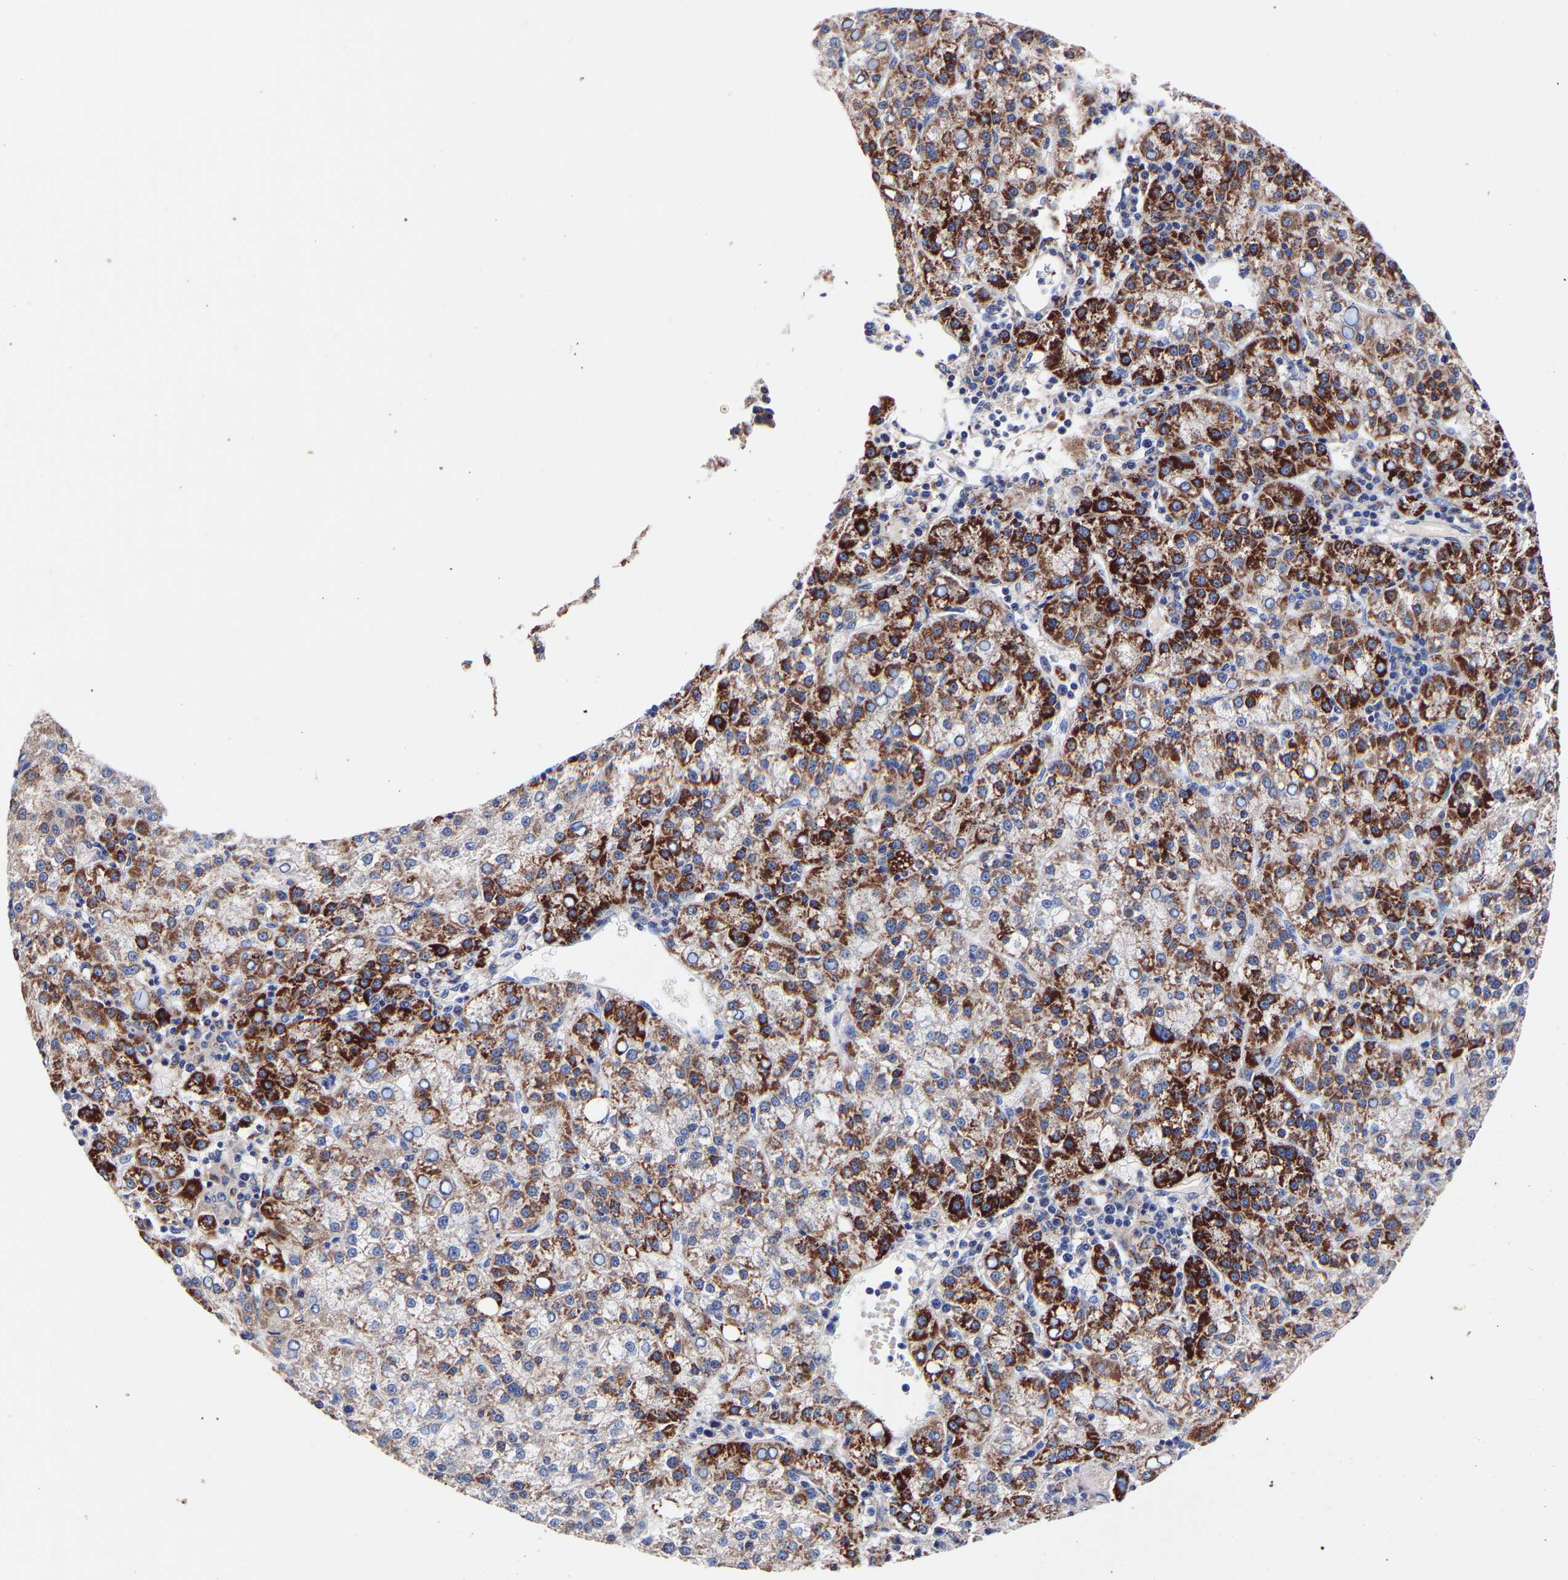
{"staining": {"intensity": "strong", "quantity": ">75%", "location": "cytoplasmic/membranous"}, "tissue": "liver cancer", "cell_type": "Tumor cells", "image_type": "cancer", "snomed": [{"axis": "morphology", "description": "Carcinoma, Hepatocellular, NOS"}, {"axis": "topography", "description": "Liver"}], "caption": "A brown stain labels strong cytoplasmic/membranous expression of a protein in hepatocellular carcinoma (liver) tumor cells.", "gene": "SEM1", "patient": {"sex": "female", "age": 58}}